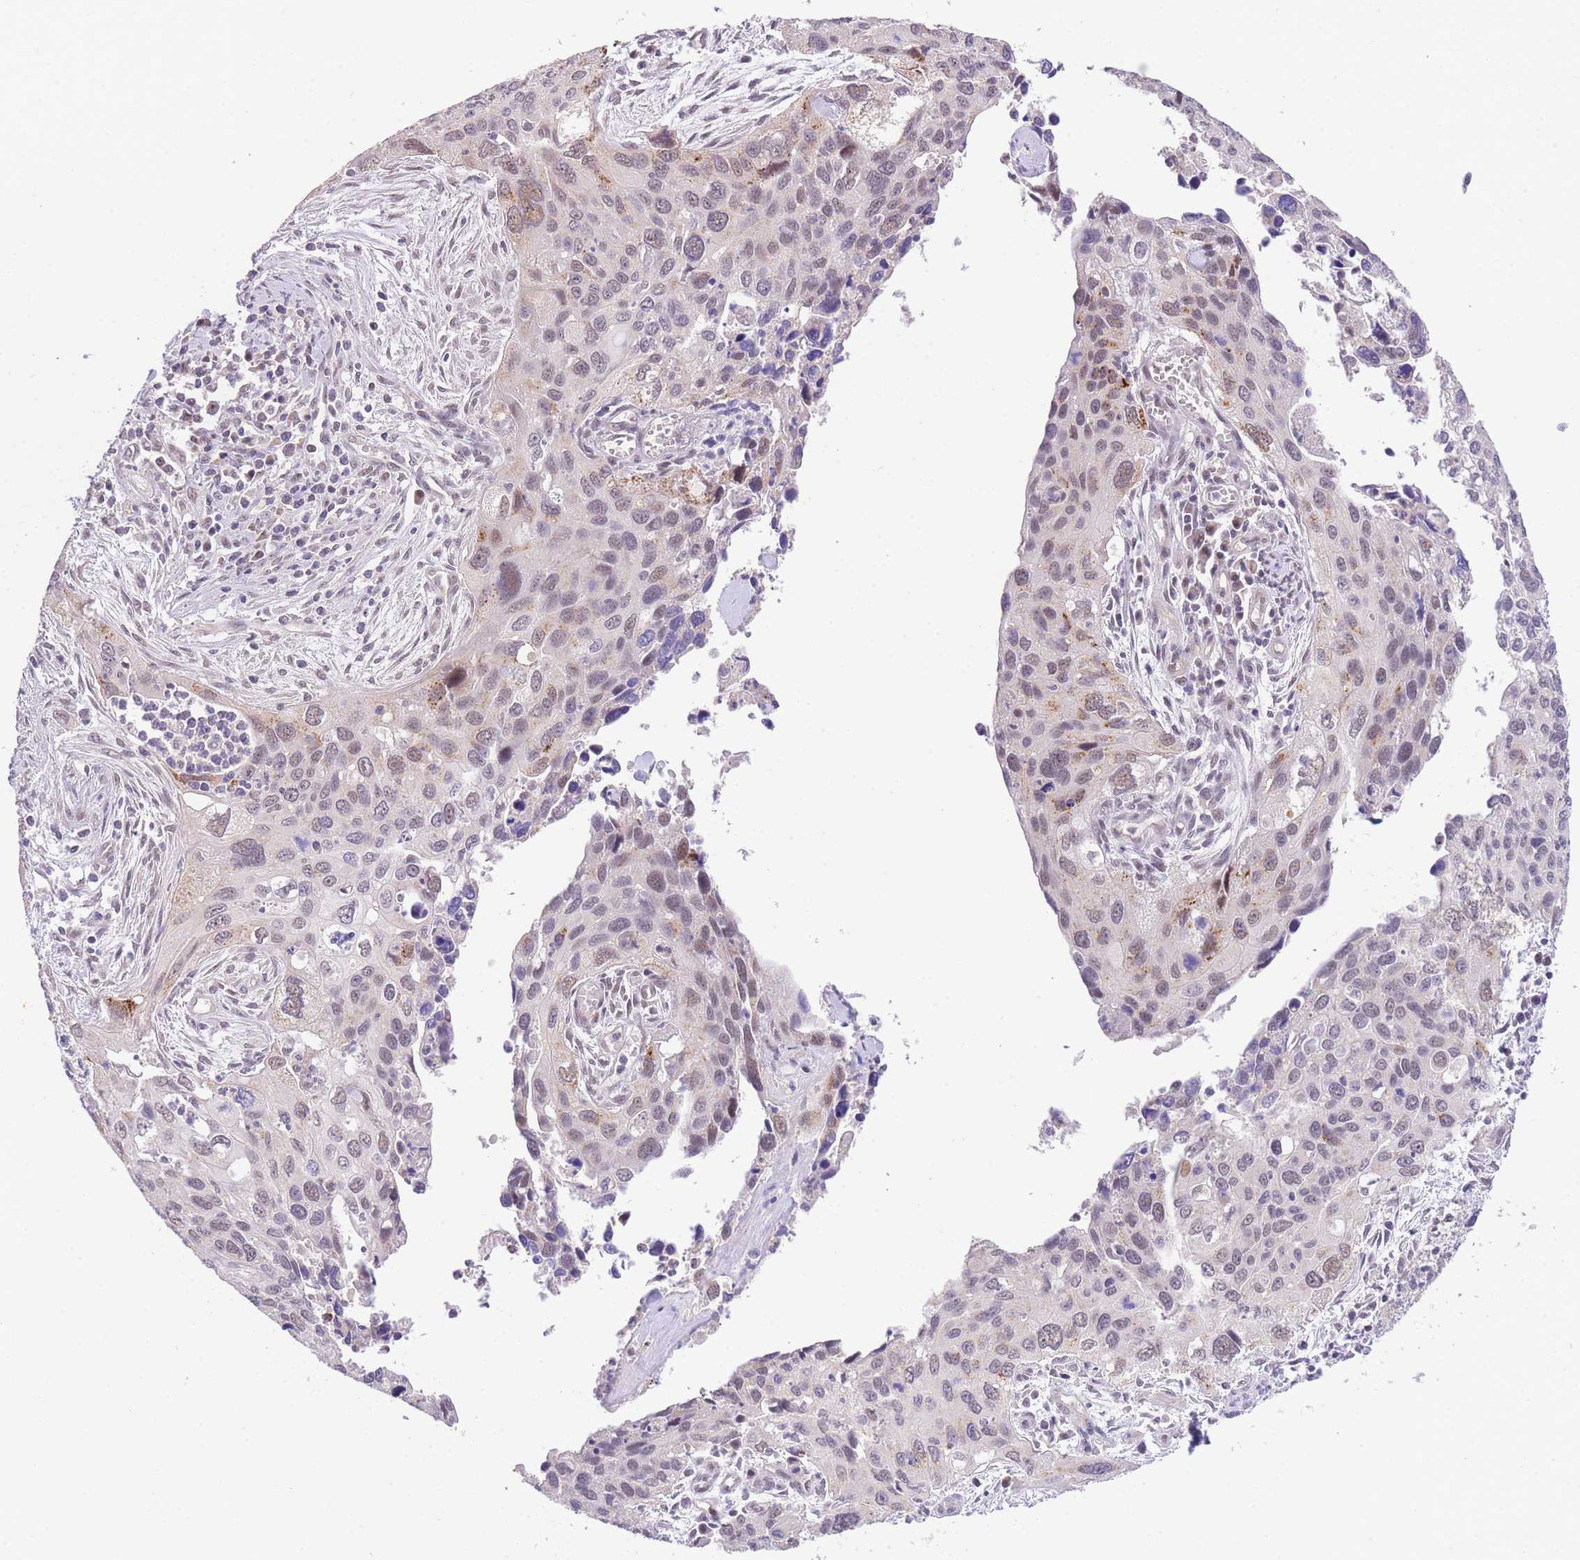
{"staining": {"intensity": "negative", "quantity": "none", "location": "none"}, "tissue": "cervical cancer", "cell_type": "Tumor cells", "image_type": "cancer", "snomed": [{"axis": "morphology", "description": "Squamous cell carcinoma, NOS"}, {"axis": "topography", "description": "Cervix"}], "caption": "An IHC photomicrograph of squamous cell carcinoma (cervical) is shown. There is no staining in tumor cells of squamous cell carcinoma (cervical). (DAB immunohistochemistry with hematoxylin counter stain).", "gene": "SLC35F2", "patient": {"sex": "female", "age": 55}}